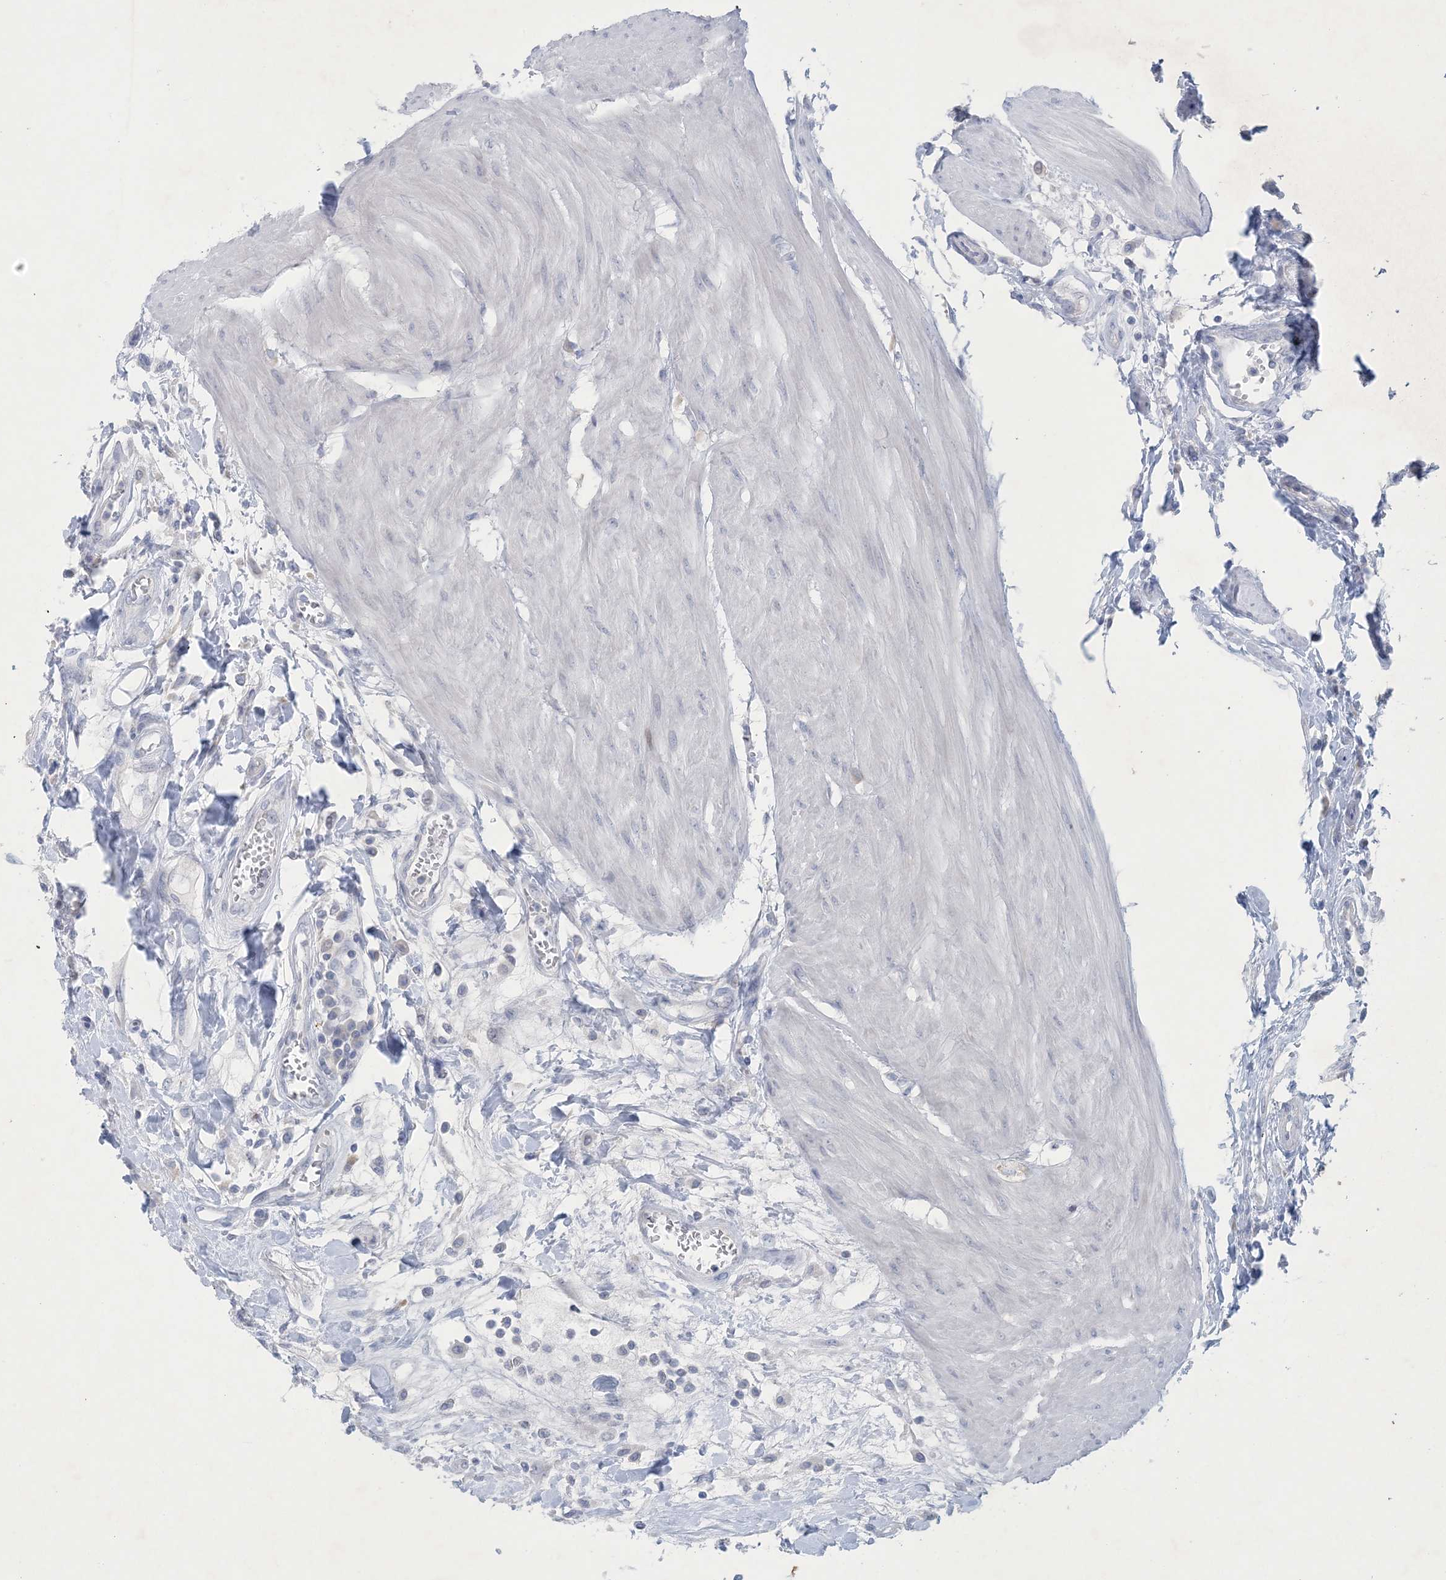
{"staining": {"intensity": "negative", "quantity": "none", "location": "none"}, "tissue": "urothelial cancer", "cell_type": "Tumor cells", "image_type": "cancer", "snomed": [{"axis": "morphology", "description": "Urothelial carcinoma, High grade"}, {"axis": "topography", "description": "Urinary bladder"}], "caption": "Immunohistochemistry (IHC) photomicrograph of urothelial carcinoma (high-grade) stained for a protein (brown), which shows no staining in tumor cells.", "gene": "GABRG1", "patient": {"sex": "male", "age": 50}}